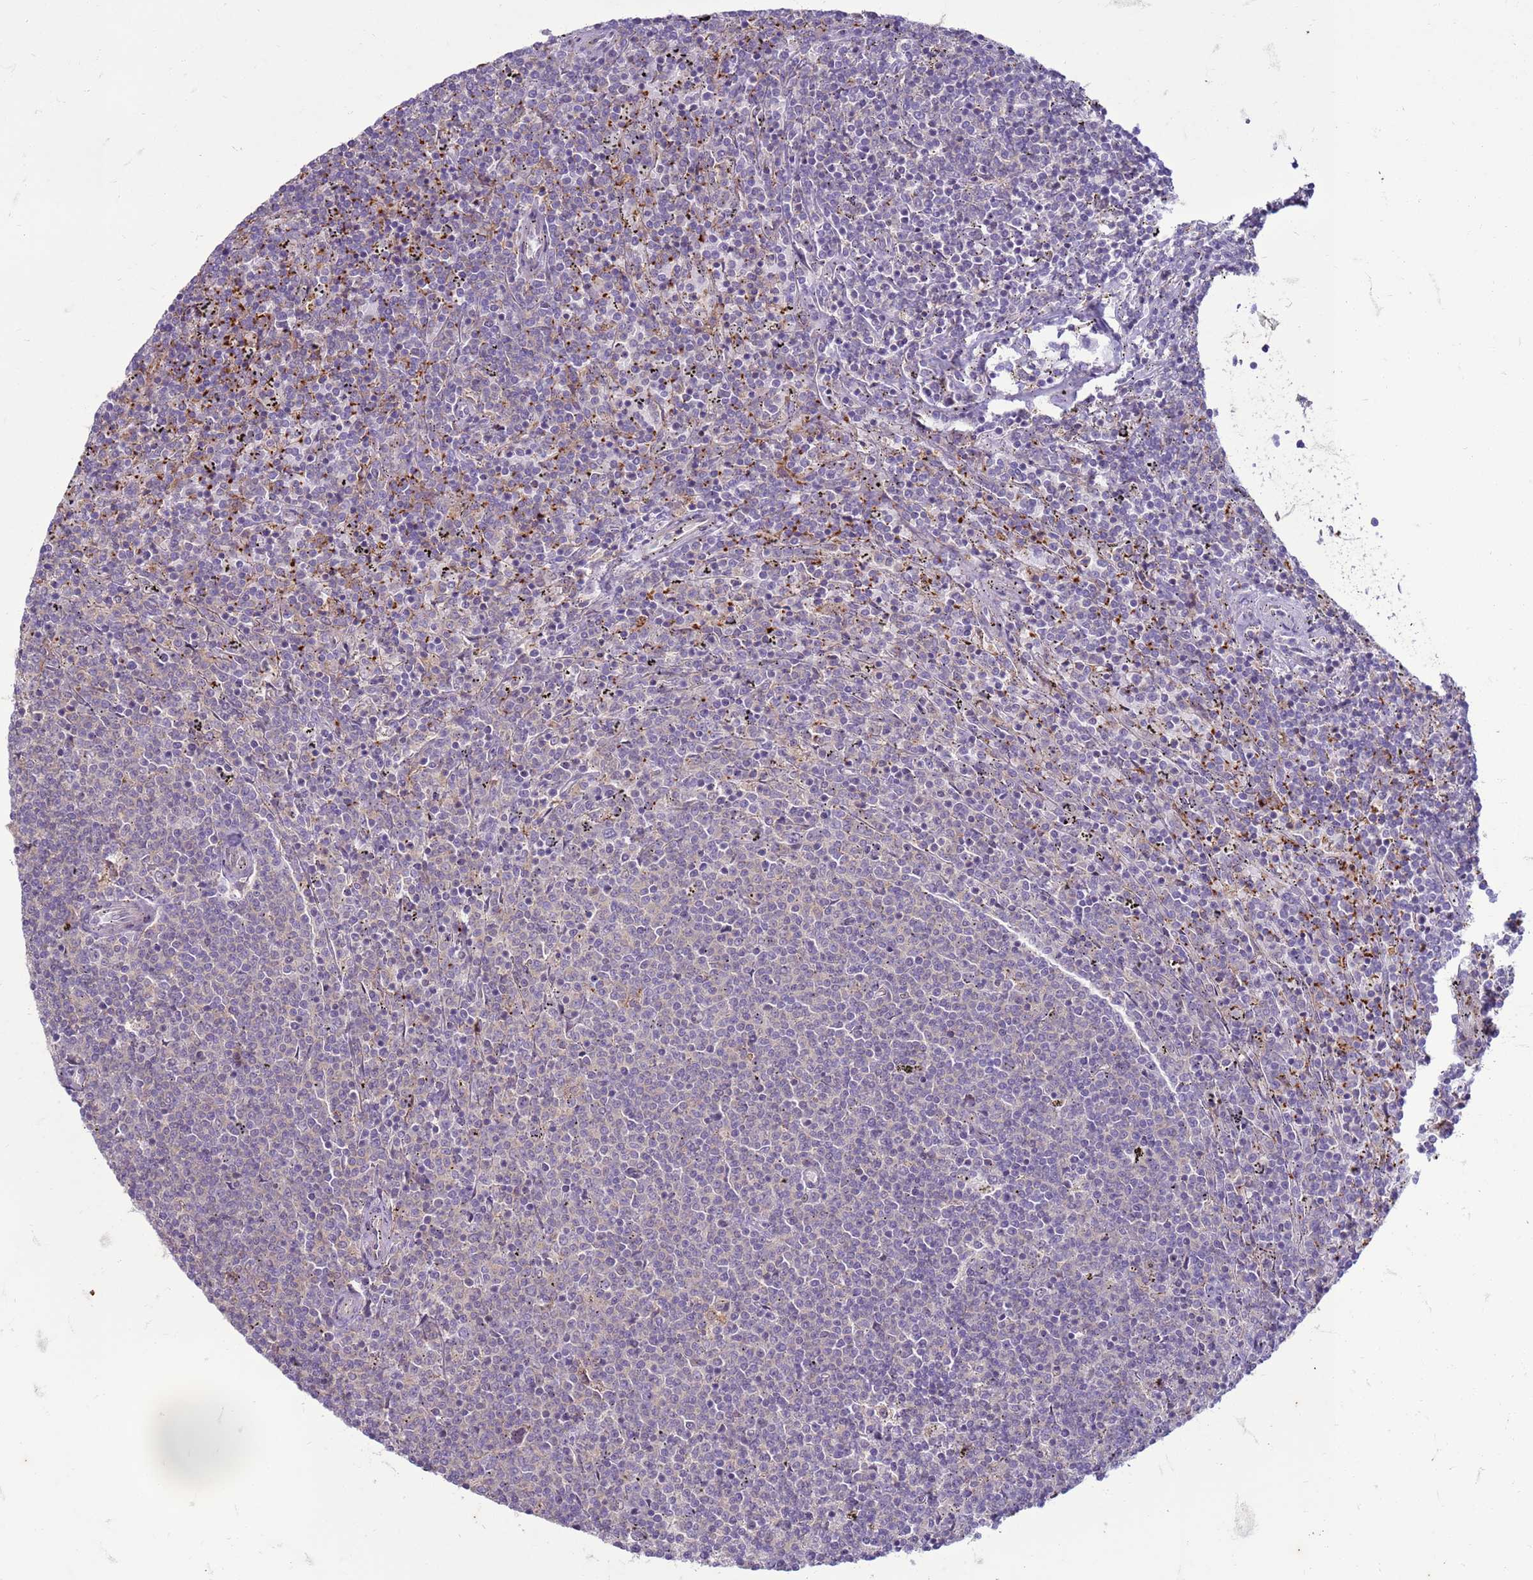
{"staining": {"intensity": "negative", "quantity": "none", "location": "none"}, "tissue": "lymphoma", "cell_type": "Tumor cells", "image_type": "cancer", "snomed": [{"axis": "morphology", "description": "Malignant lymphoma, non-Hodgkin's type, Low grade"}, {"axis": "topography", "description": "Spleen"}], "caption": "Micrograph shows no significant protein expression in tumor cells of malignant lymphoma, non-Hodgkin's type (low-grade). (Brightfield microscopy of DAB IHC at high magnification).", "gene": "SLC15A3", "patient": {"sex": "female", "age": 50}}